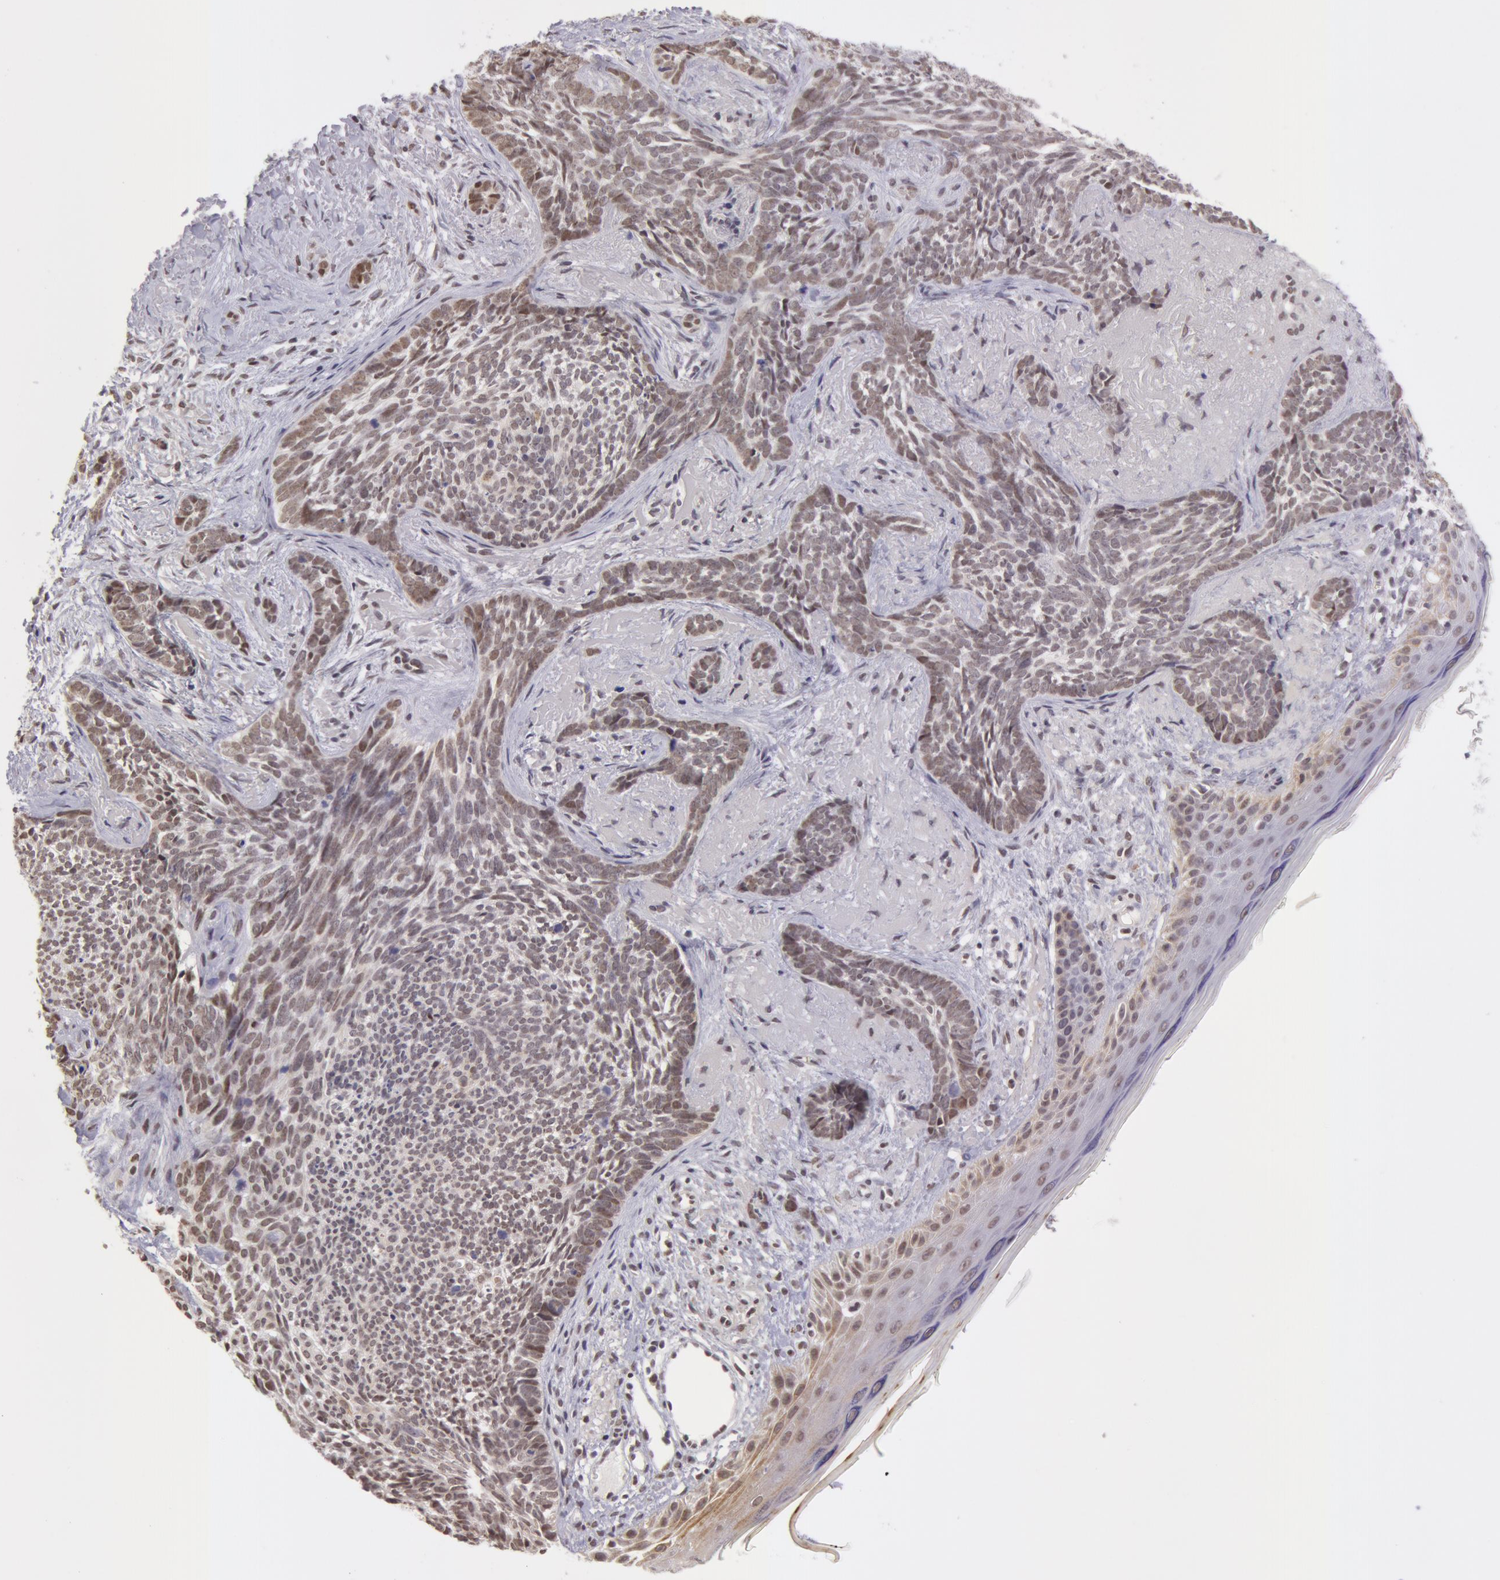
{"staining": {"intensity": "moderate", "quantity": "25%-75%", "location": "nuclear"}, "tissue": "skin cancer", "cell_type": "Tumor cells", "image_type": "cancer", "snomed": [{"axis": "morphology", "description": "Basal cell carcinoma"}, {"axis": "topography", "description": "Skin"}], "caption": "IHC (DAB (3,3'-diaminobenzidine)) staining of human skin basal cell carcinoma exhibits moderate nuclear protein positivity in approximately 25%-75% of tumor cells.", "gene": "VRTN", "patient": {"sex": "female", "age": 81}}